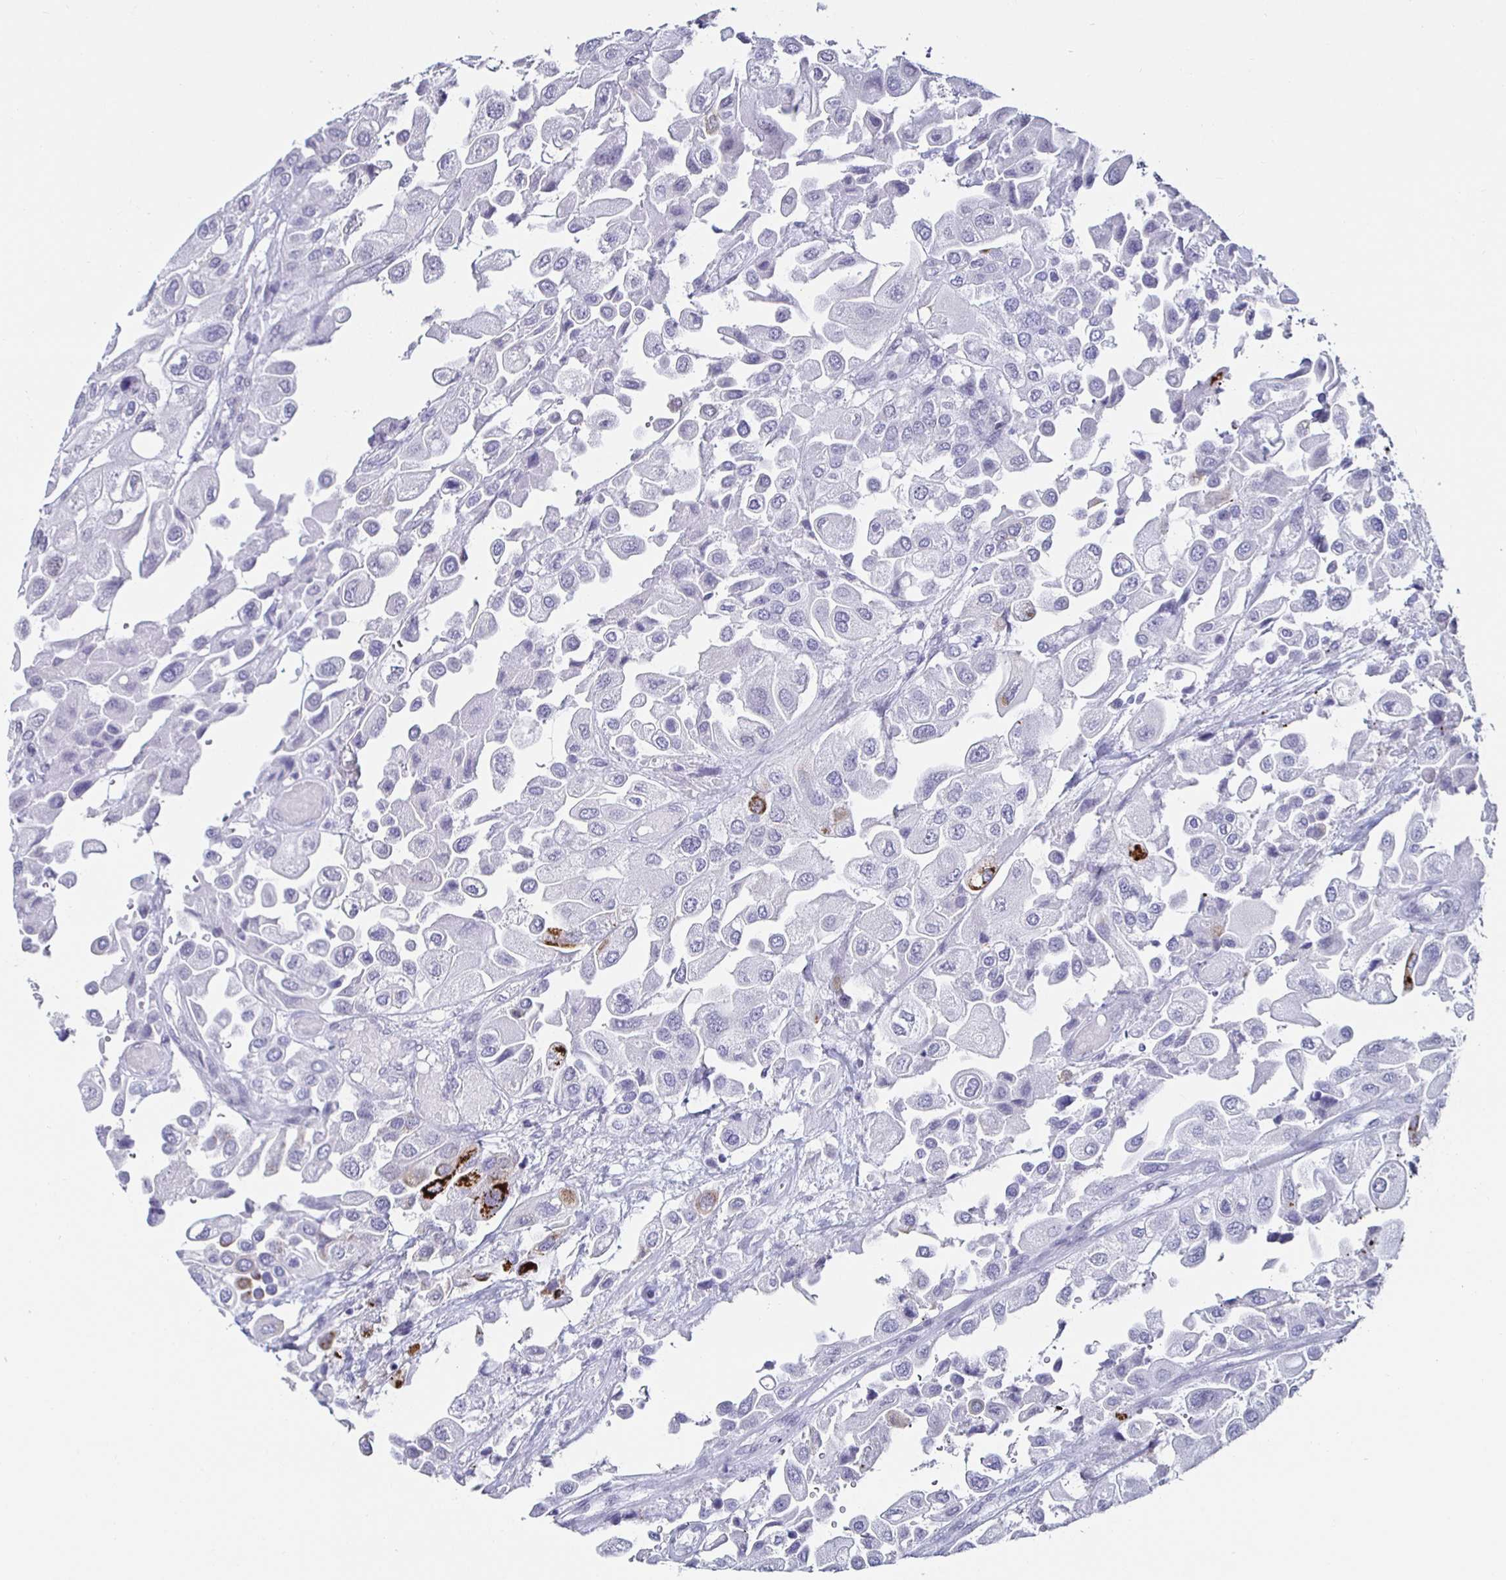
{"staining": {"intensity": "strong", "quantity": "<25%", "location": "cytoplasmic/membranous"}, "tissue": "urothelial cancer", "cell_type": "Tumor cells", "image_type": "cancer", "snomed": [{"axis": "morphology", "description": "Urothelial carcinoma, High grade"}, {"axis": "topography", "description": "Urinary bladder"}], "caption": "DAB (3,3'-diaminobenzidine) immunohistochemical staining of human high-grade urothelial carcinoma reveals strong cytoplasmic/membranous protein staining in approximately <25% of tumor cells.", "gene": "KRT4", "patient": {"sex": "female", "age": 64}}